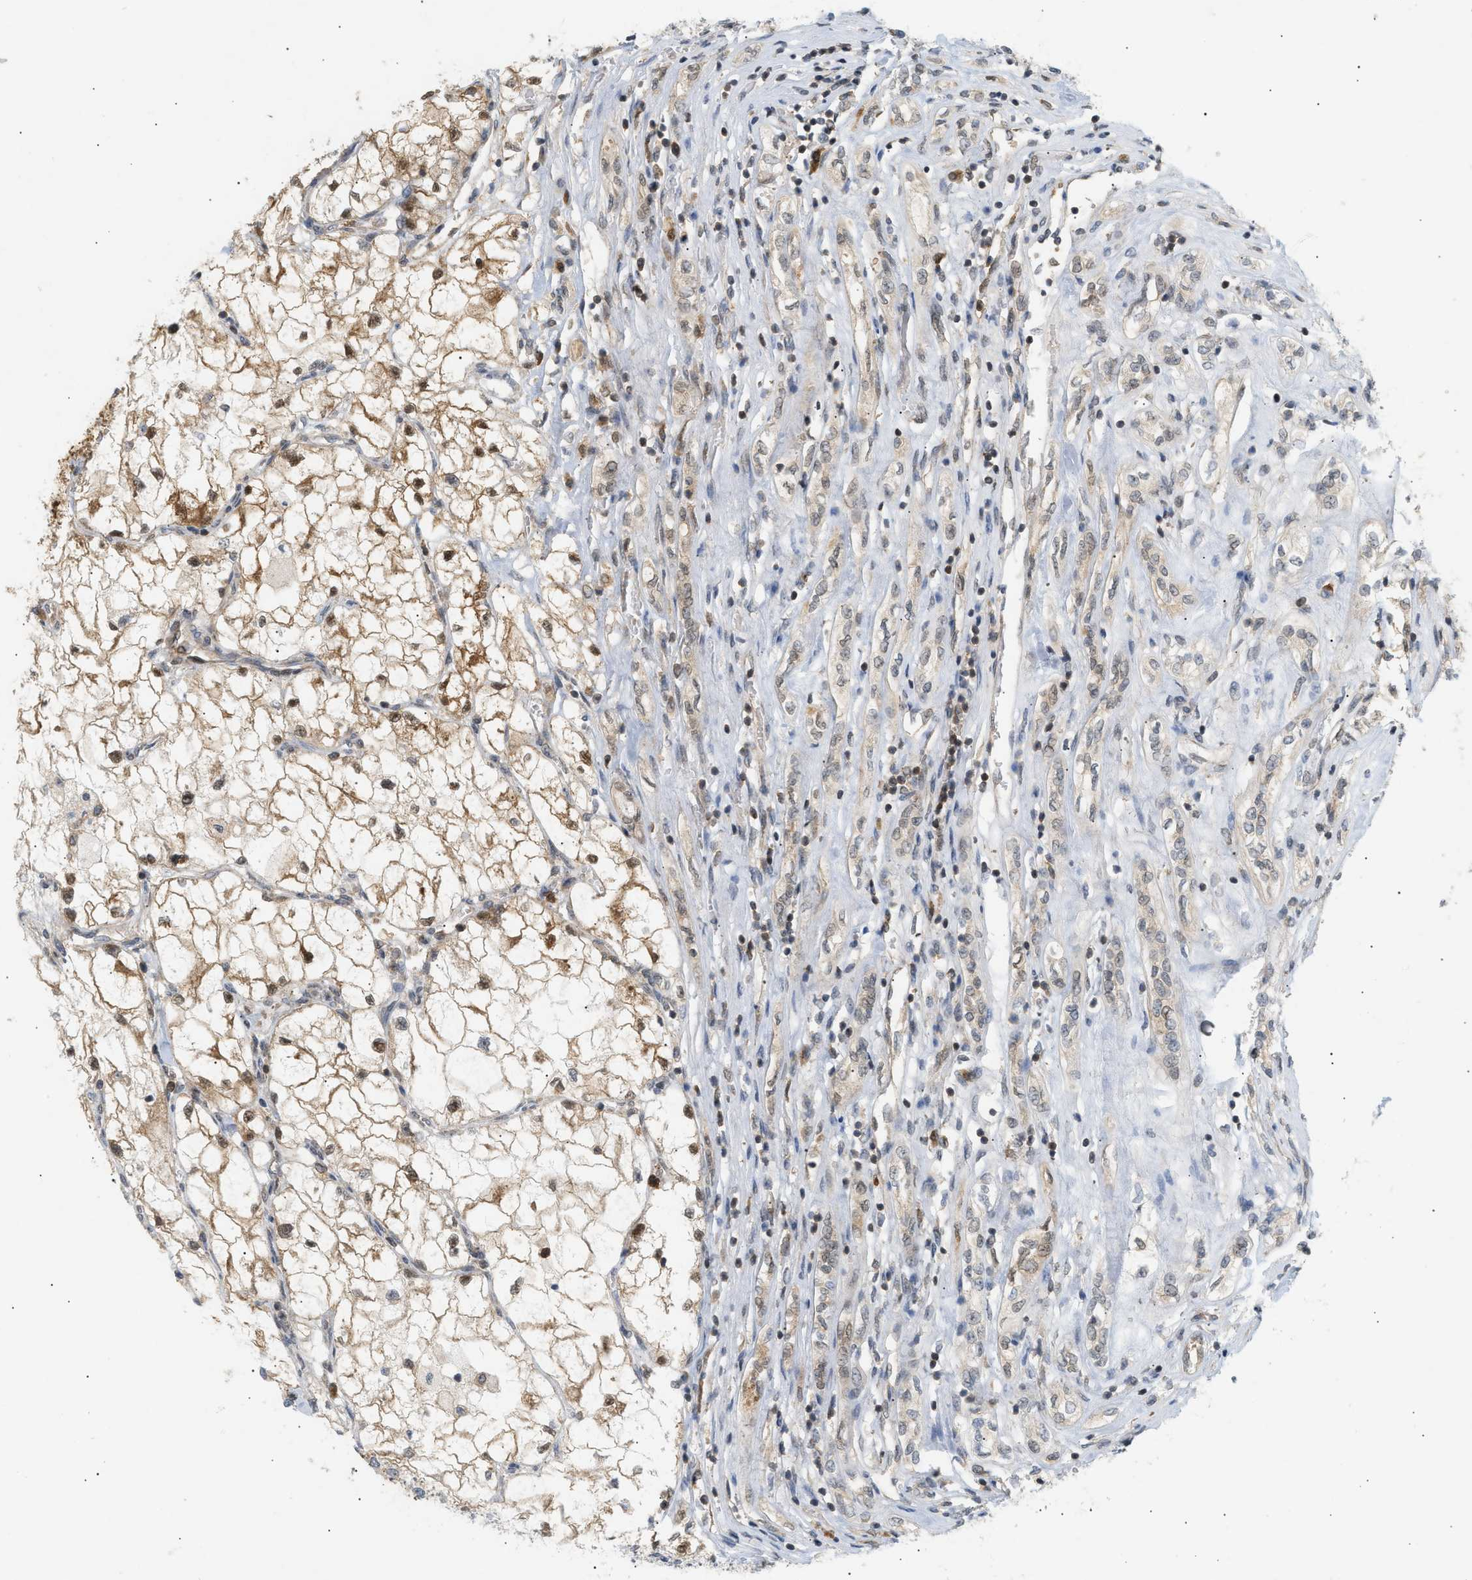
{"staining": {"intensity": "moderate", "quantity": ">75%", "location": "cytoplasmic/membranous,nuclear"}, "tissue": "renal cancer", "cell_type": "Tumor cells", "image_type": "cancer", "snomed": [{"axis": "morphology", "description": "Adenocarcinoma, NOS"}, {"axis": "topography", "description": "Kidney"}], "caption": "IHC (DAB (3,3'-diaminobenzidine)) staining of human renal cancer (adenocarcinoma) reveals moderate cytoplasmic/membranous and nuclear protein positivity in approximately >75% of tumor cells.", "gene": "SHC1", "patient": {"sex": "female", "age": 70}}